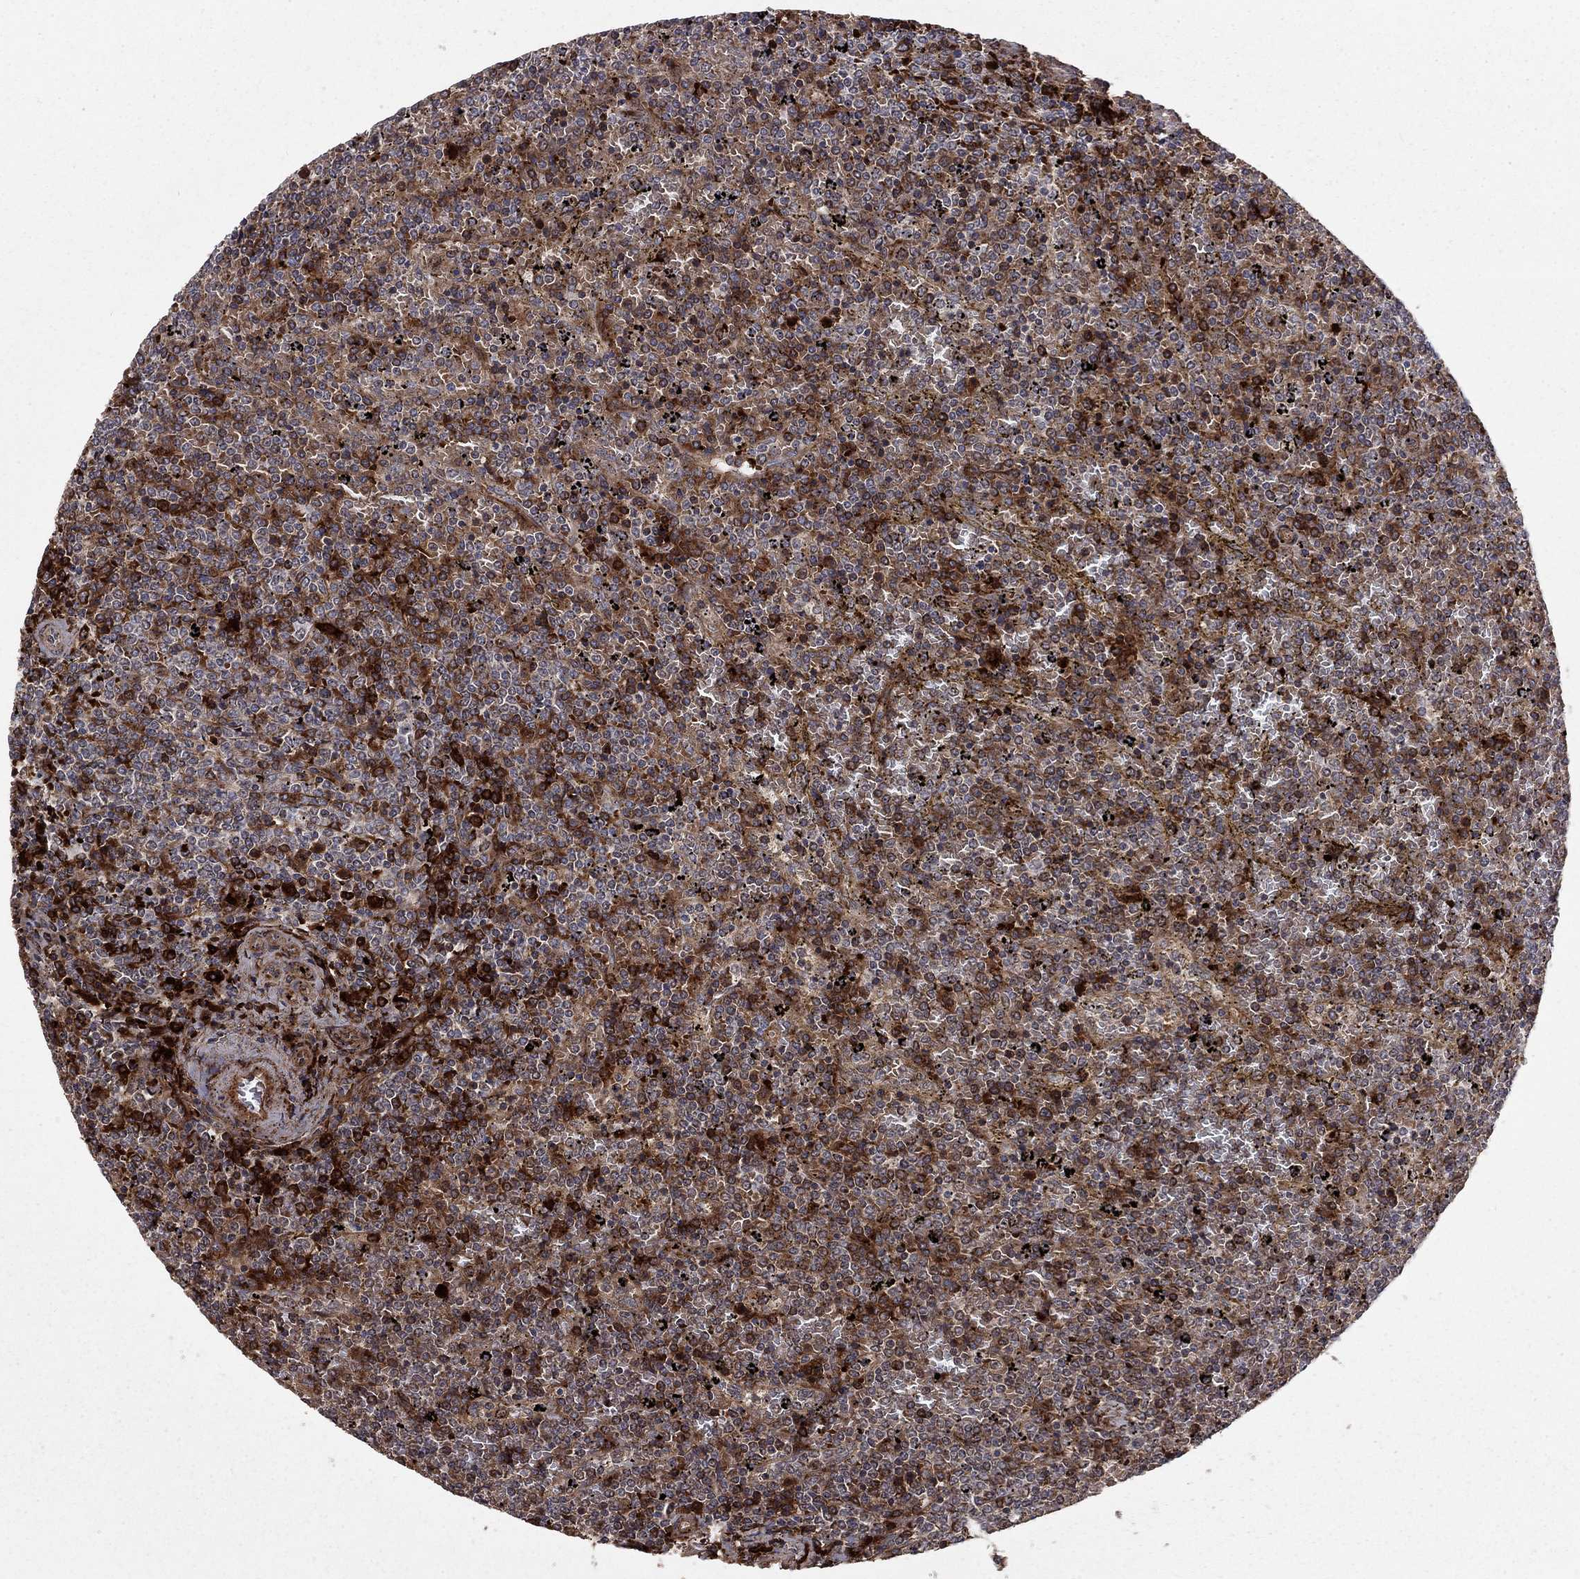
{"staining": {"intensity": "moderate", "quantity": "<25%", "location": "cytoplasmic/membranous"}, "tissue": "lymphoma", "cell_type": "Tumor cells", "image_type": "cancer", "snomed": [{"axis": "morphology", "description": "Malignant lymphoma, non-Hodgkin's type, Low grade"}, {"axis": "topography", "description": "Spleen"}], "caption": "Protein expression analysis of human low-grade malignant lymphoma, non-Hodgkin's type reveals moderate cytoplasmic/membranous positivity in about <25% of tumor cells. The protein is stained brown, and the nuclei are stained in blue (DAB (3,3'-diaminobenzidine) IHC with brightfield microscopy, high magnification).", "gene": "COL18A1", "patient": {"sex": "female", "age": 77}}